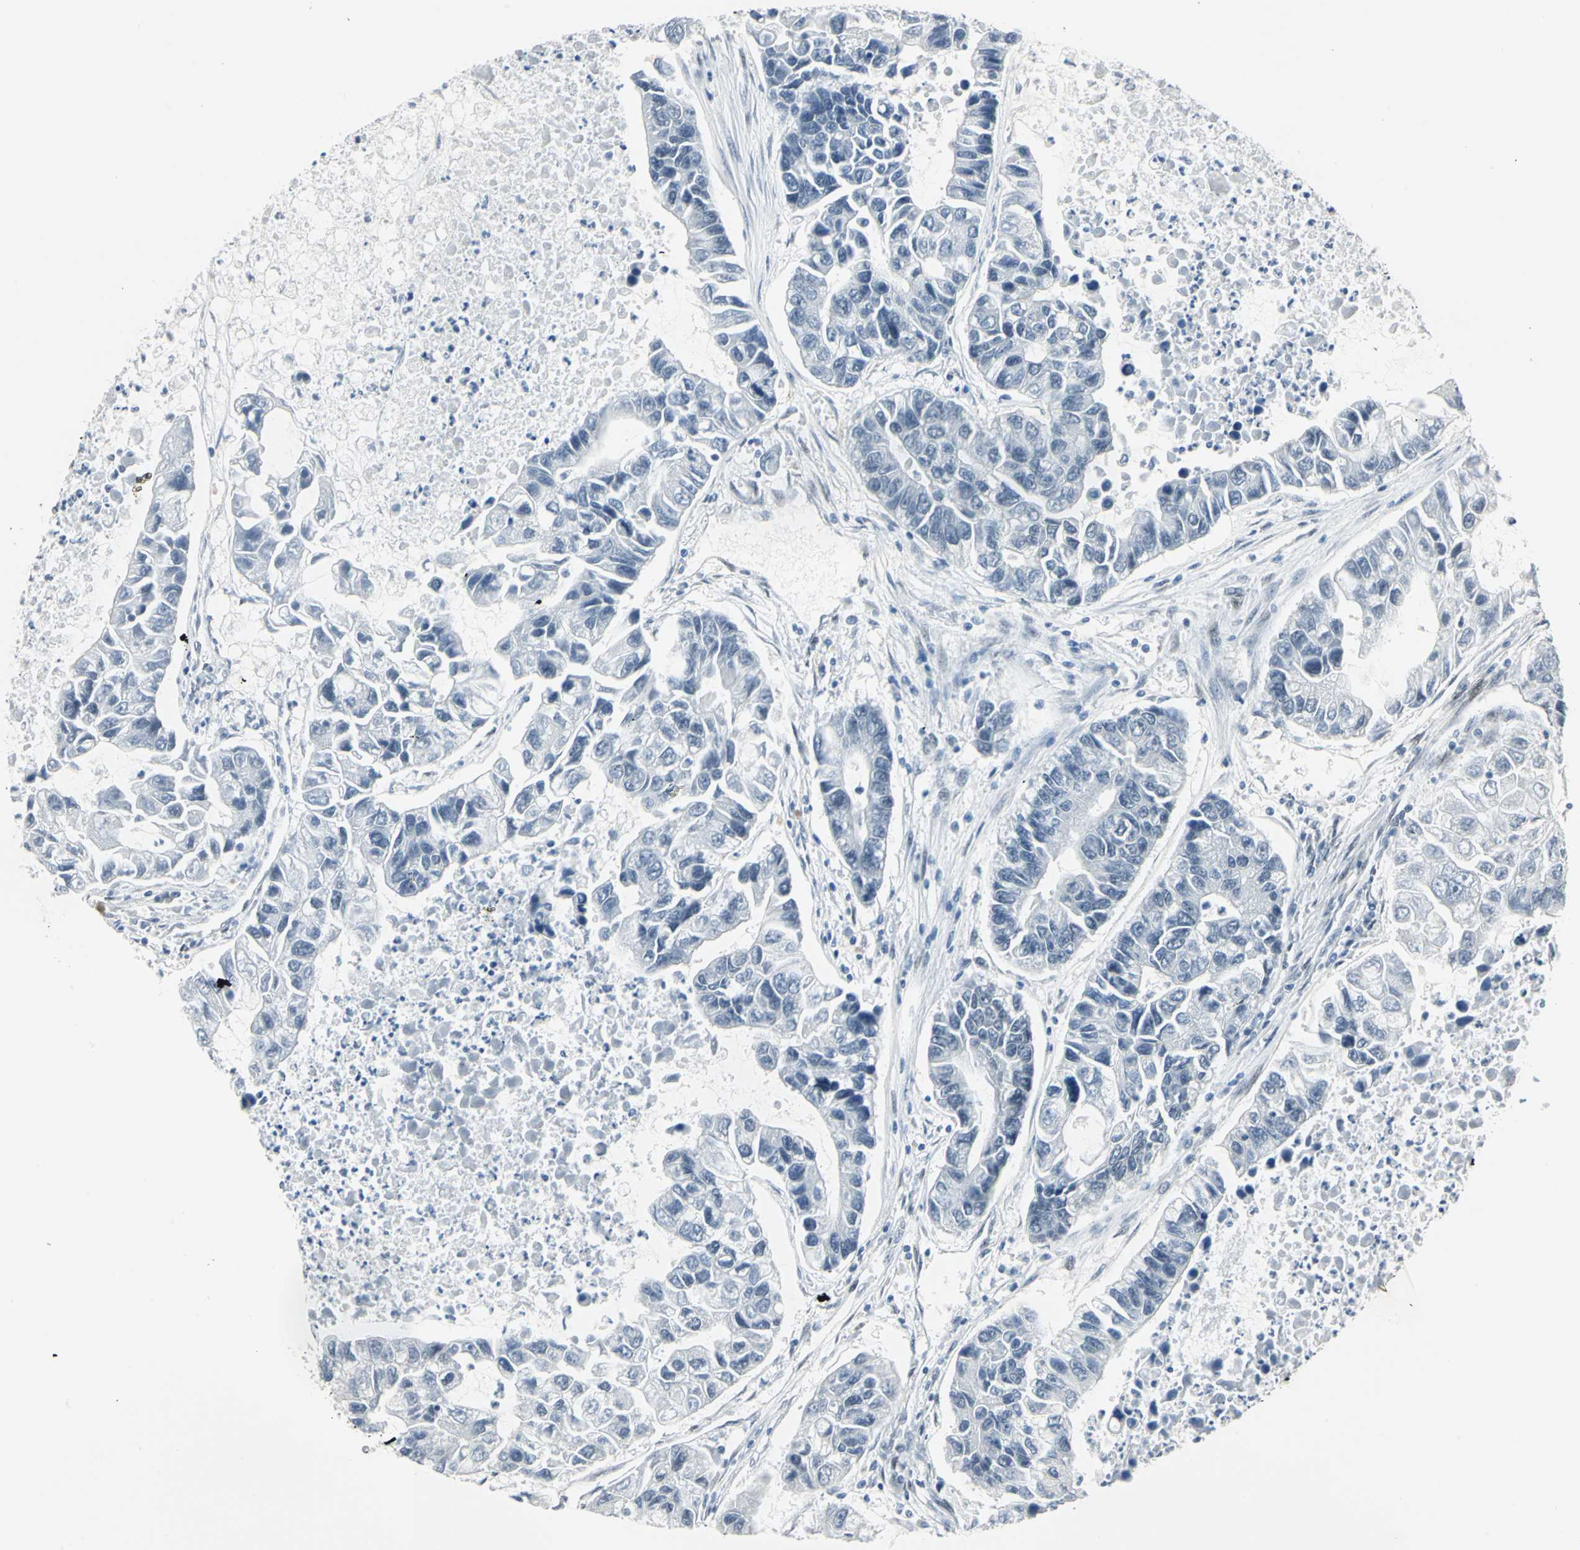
{"staining": {"intensity": "negative", "quantity": "none", "location": "none"}, "tissue": "lung cancer", "cell_type": "Tumor cells", "image_type": "cancer", "snomed": [{"axis": "morphology", "description": "Adenocarcinoma, NOS"}, {"axis": "topography", "description": "Lung"}], "caption": "A histopathology image of human lung cancer (adenocarcinoma) is negative for staining in tumor cells.", "gene": "MEIS2", "patient": {"sex": "female", "age": 51}}